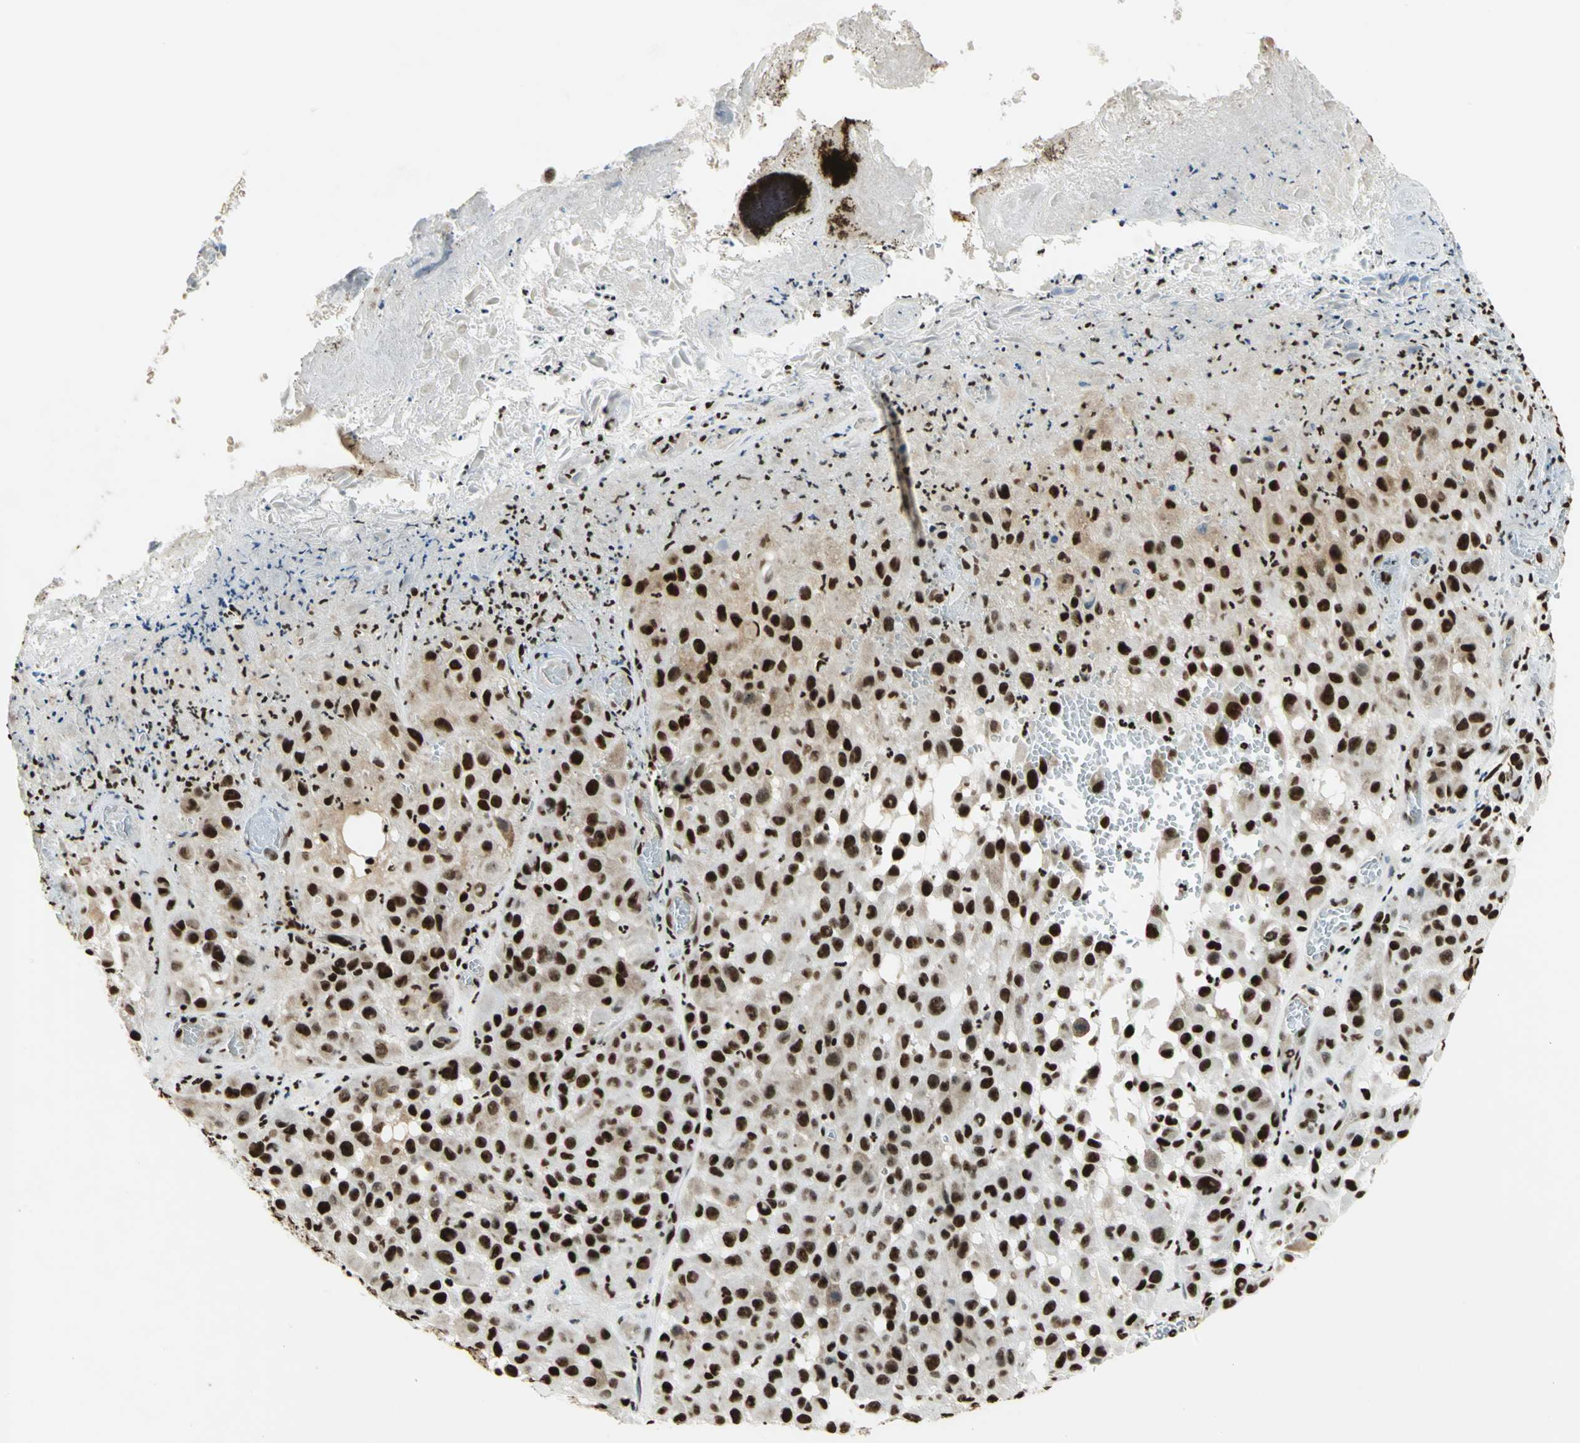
{"staining": {"intensity": "strong", "quantity": ">75%", "location": "nuclear"}, "tissue": "melanoma", "cell_type": "Tumor cells", "image_type": "cancer", "snomed": [{"axis": "morphology", "description": "Malignant melanoma, NOS"}, {"axis": "topography", "description": "Skin"}], "caption": "IHC micrograph of neoplastic tissue: melanoma stained using immunohistochemistry (IHC) demonstrates high levels of strong protein expression localized specifically in the nuclear of tumor cells, appearing as a nuclear brown color.", "gene": "HMGB1", "patient": {"sex": "female", "age": 21}}